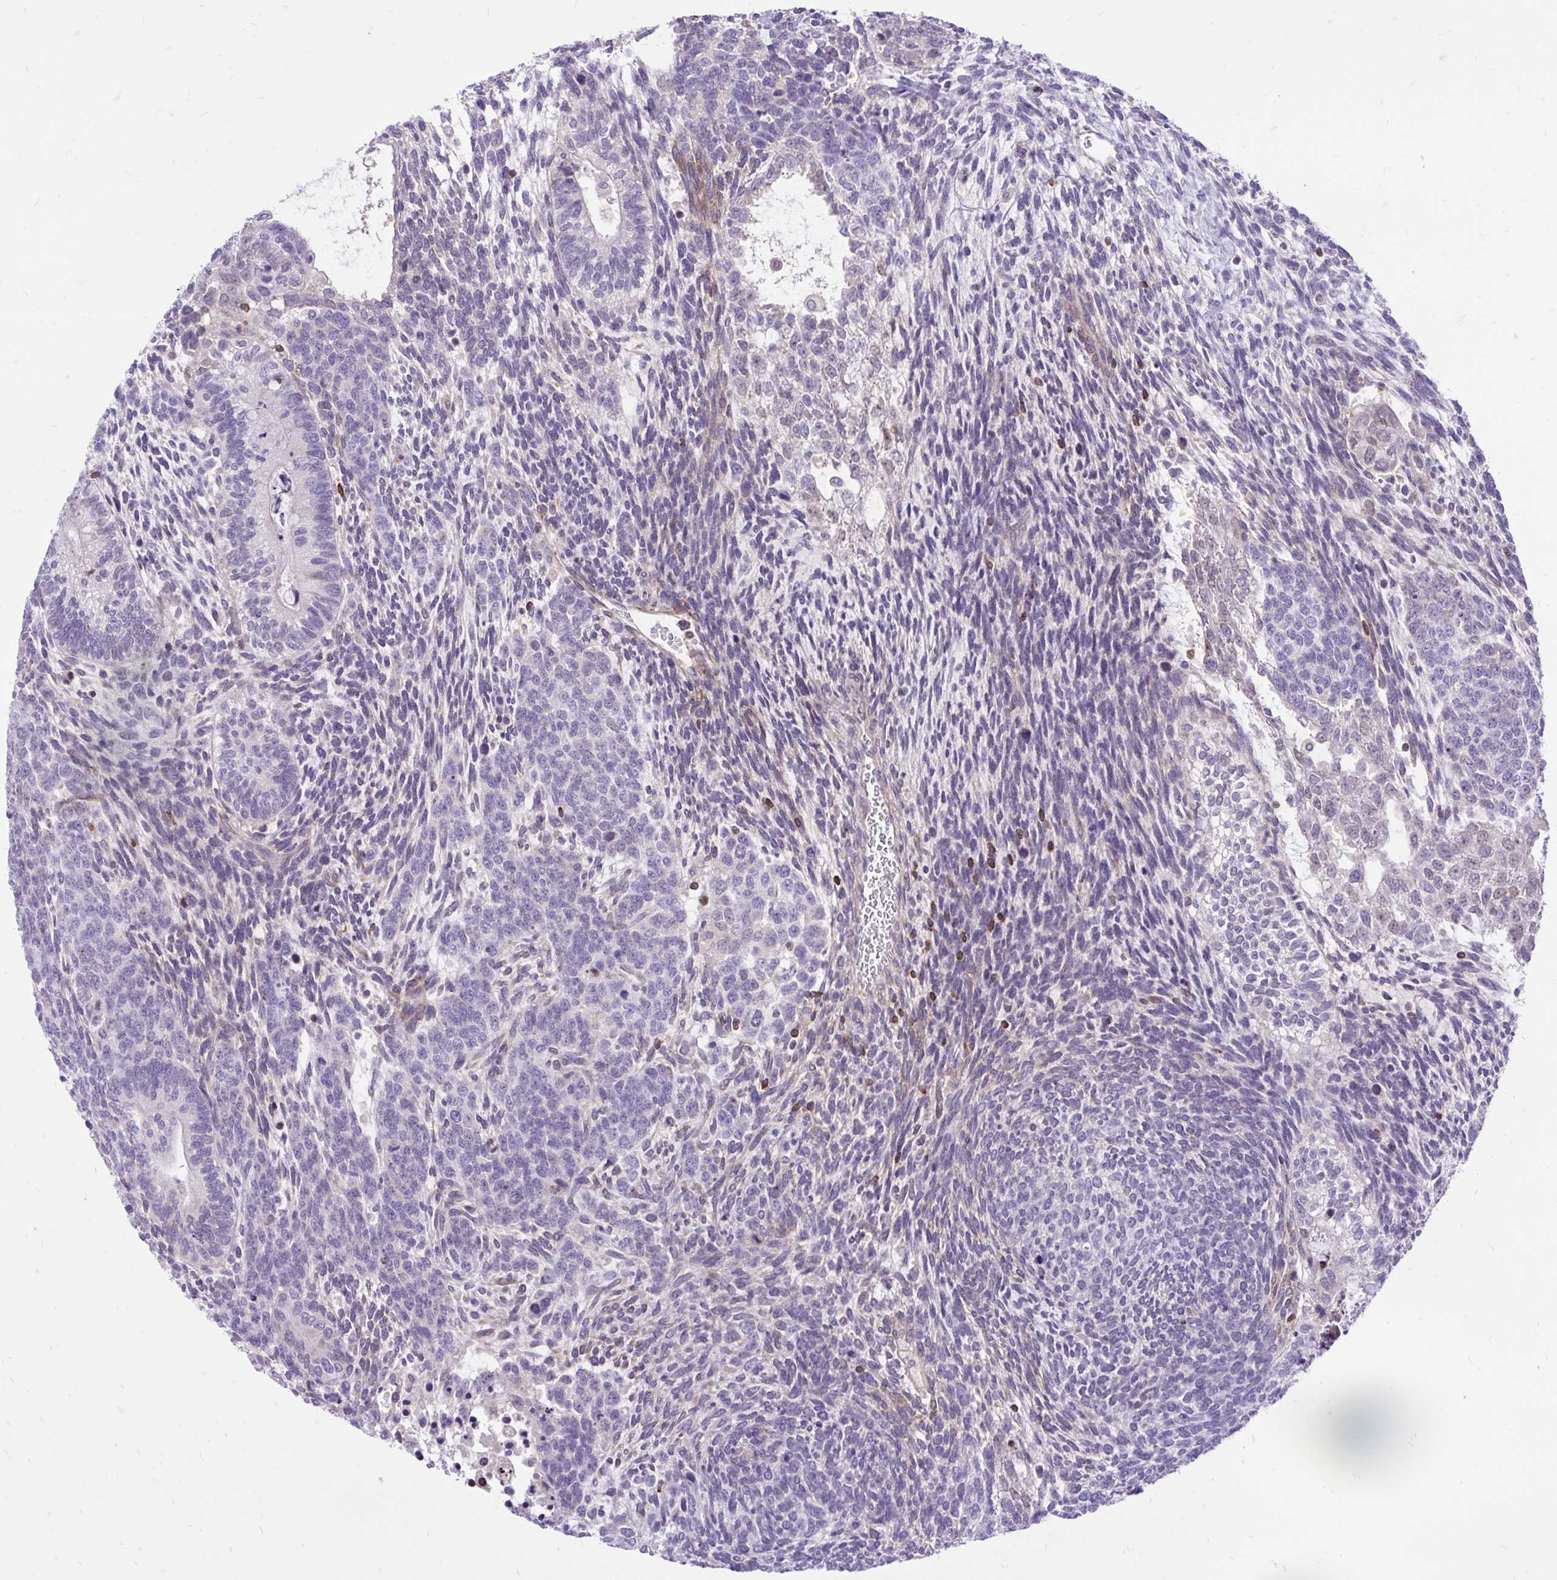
{"staining": {"intensity": "negative", "quantity": "none", "location": "none"}, "tissue": "testis cancer", "cell_type": "Tumor cells", "image_type": "cancer", "snomed": [{"axis": "morphology", "description": "Carcinoma, Embryonal, NOS"}, {"axis": "topography", "description": "Testis"}], "caption": "Immunohistochemistry of human embryonal carcinoma (testis) displays no positivity in tumor cells. (DAB immunohistochemistry (IHC) visualized using brightfield microscopy, high magnification).", "gene": "CXCL8", "patient": {"sex": "male", "age": 23}}